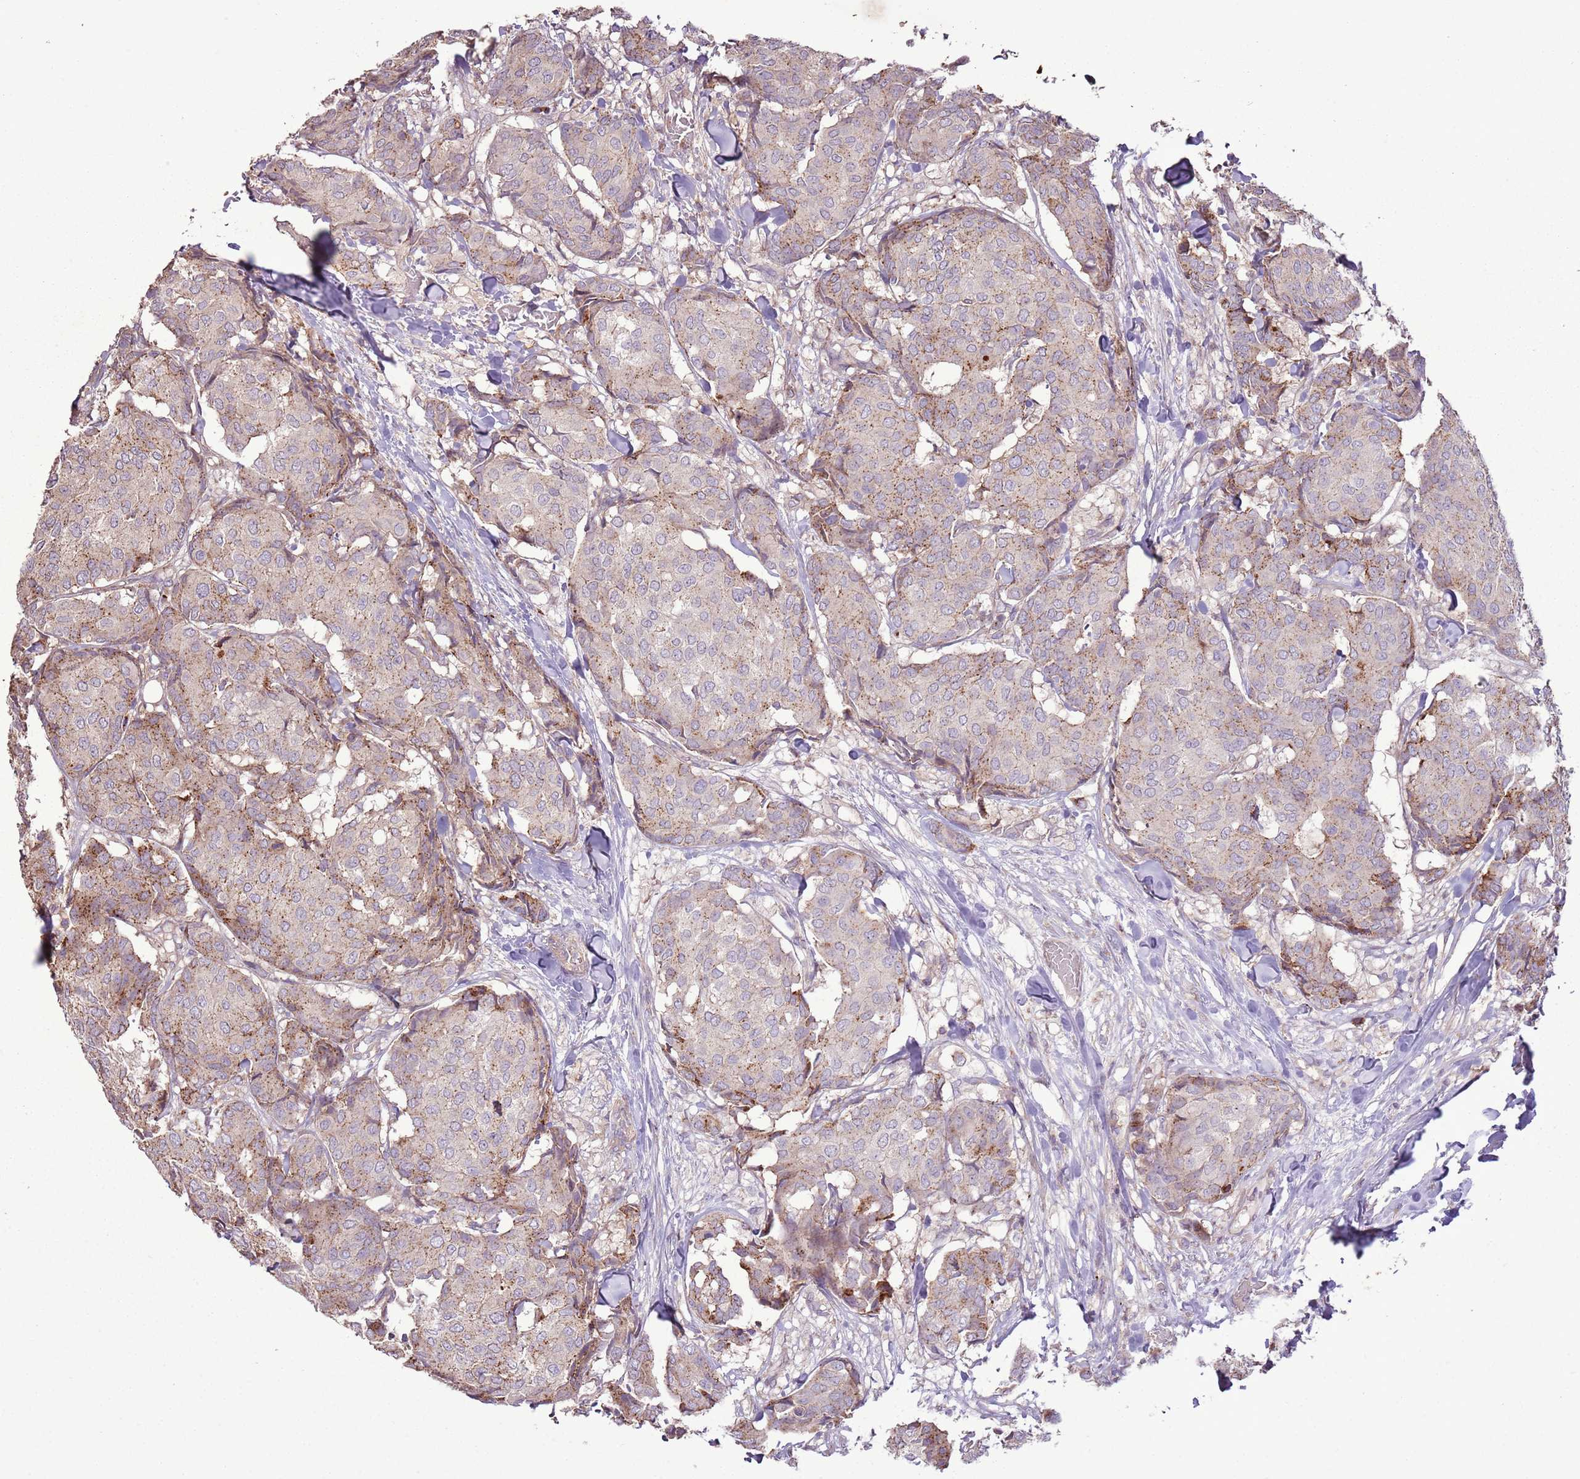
{"staining": {"intensity": "weak", "quantity": "25%-75%", "location": "cytoplasmic/membranous"}, "tissue": "breast cancer", "cell_type": "Tumor cells", "image_type": "cancer", "snomed": [{"axis": "morphology", "description": "Duct carcinoma"}, {"axis": "topography", "description": "Breast"}], "caption": "Immunohistochemistry micrograph of invasive ductal carcinoma (breast) stained for a protein (brown), which demonstrates low levels of weak cytoplasmic/membranous positivity in approximately 25%-75% of tumor cells.", "gene": "ANKRD24", "patient": {"sex": "female", "age": 75}}